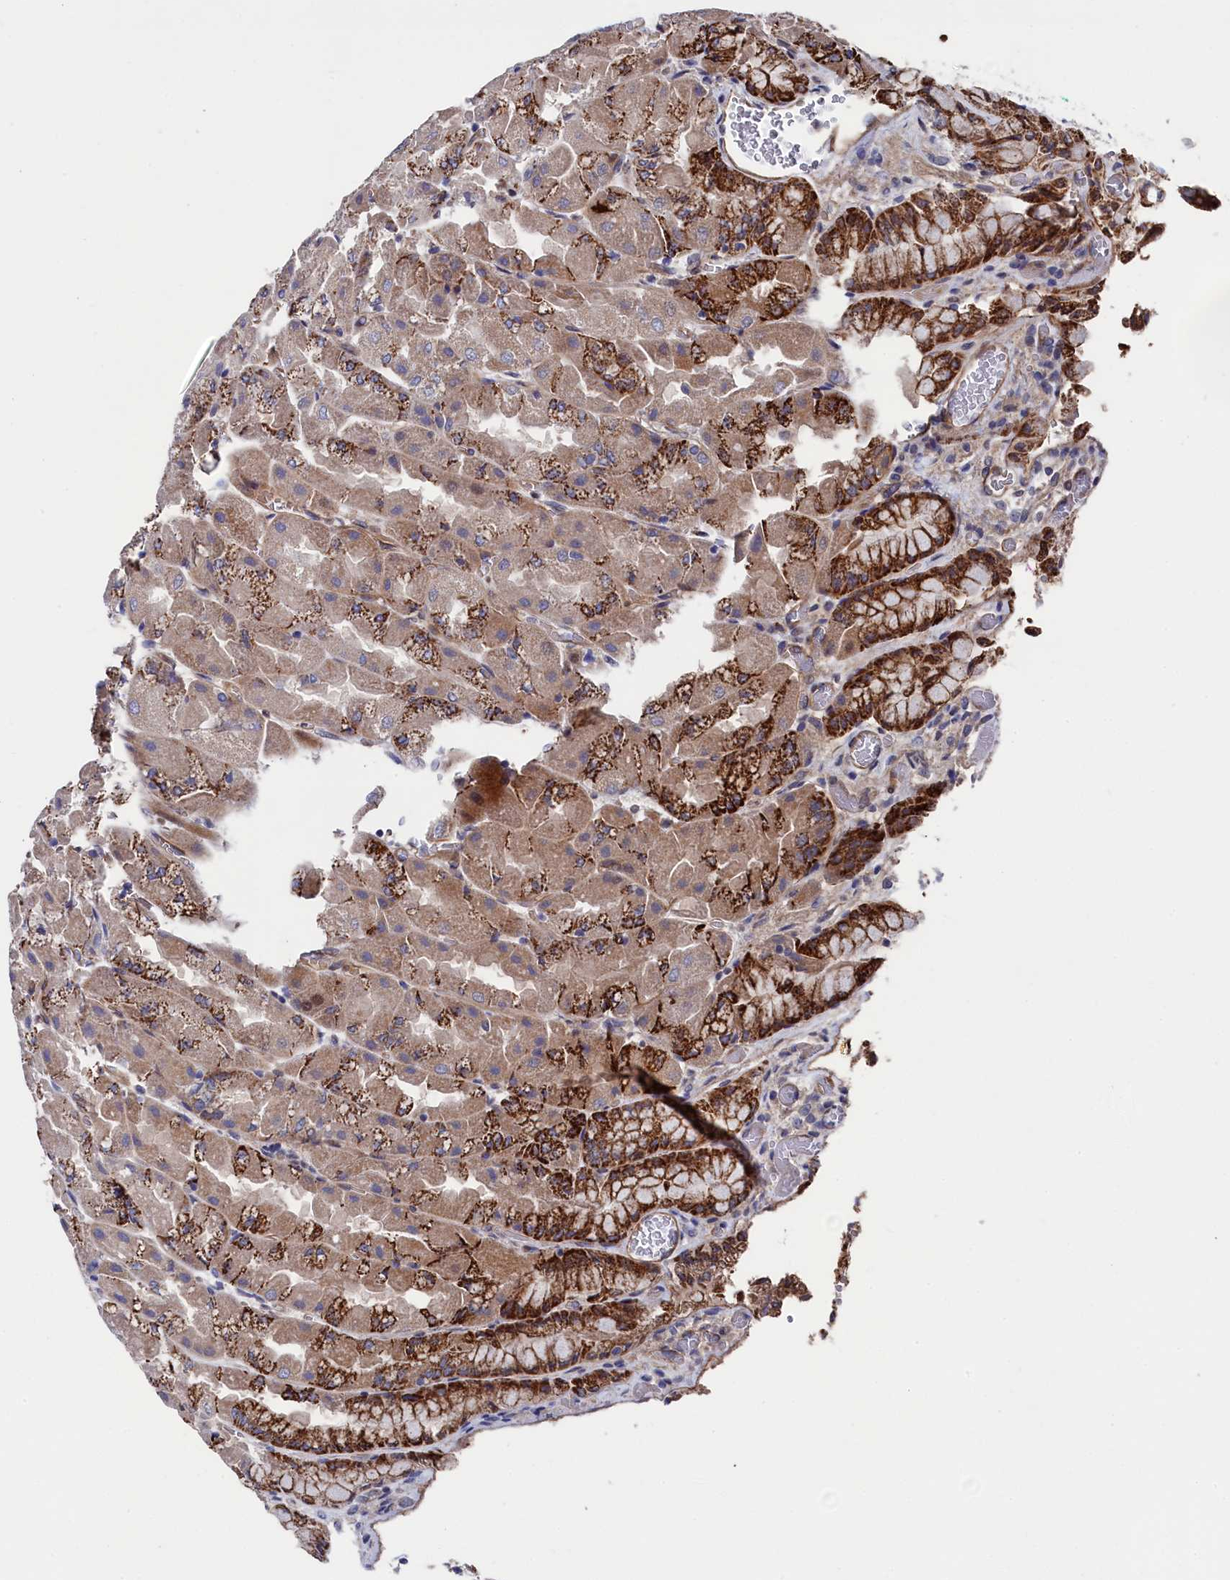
{"staining": {"intensity": "strong", "quantity": "25%-75%", "location": "cytoplasmic/membranous"}, "tissue": "stomach", "cell_type": "Glandular cells", "image_type": "normal", "snomed": [{"axis": "morphology", "description": "Normal tissue, NOS"}, {"axis": "topography", "description": "Stomach"}], "caption": "An immunohistochemistry image of benign tissue is shown. Protein staining in brown highlights strong cytoplasmic/membranous positivity in stomach within glandular cells.", "gene": "ZNF891", "patient": {"sex": "female", "age": 61}}